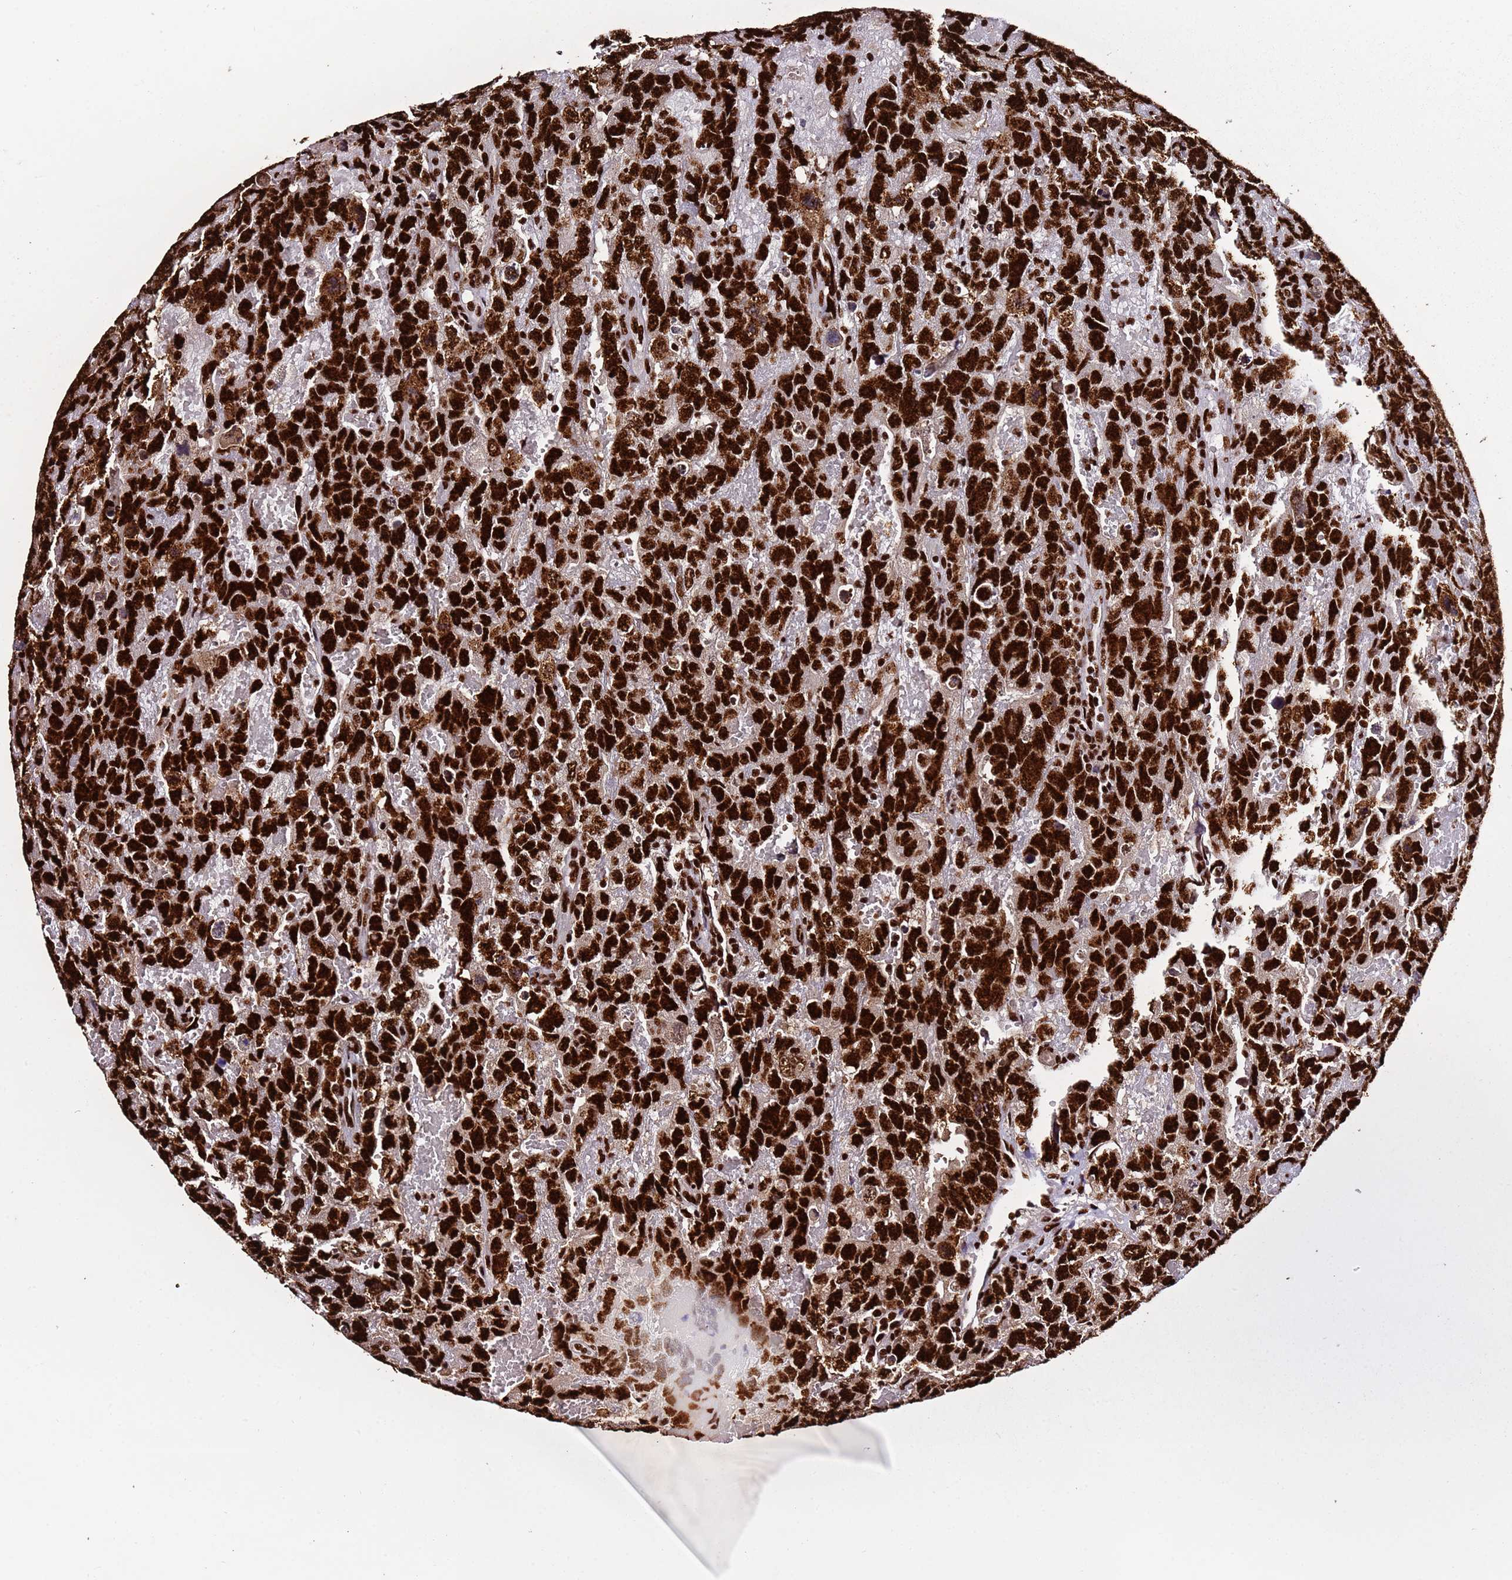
{"staining": {"intensity": "strong", "quantity": ">75%", "location": "nuclear"}, "tissue": "testis cancer", "cell_type": "Tumor cells", "image_type": "cancer", "snomed": [{"axis": "morphology", "description": "Carcinoma, Embryonal, NOS"}, {"axis": "topography", "description": "Testis"}], "caption": "Embryonal carcinoma (testis) tissue demonstrates strong nuclear expression in approximately >75% of tumor cells The staining was performed using DAB (3,3'-diaminobenzidine) to visualize the protein expression in brown, while the nuclei were stained in blue with hematoxylin (Magnification: 20x).", "gene": "C6orf226", "patient": {"sex": "male", "age": 45}}